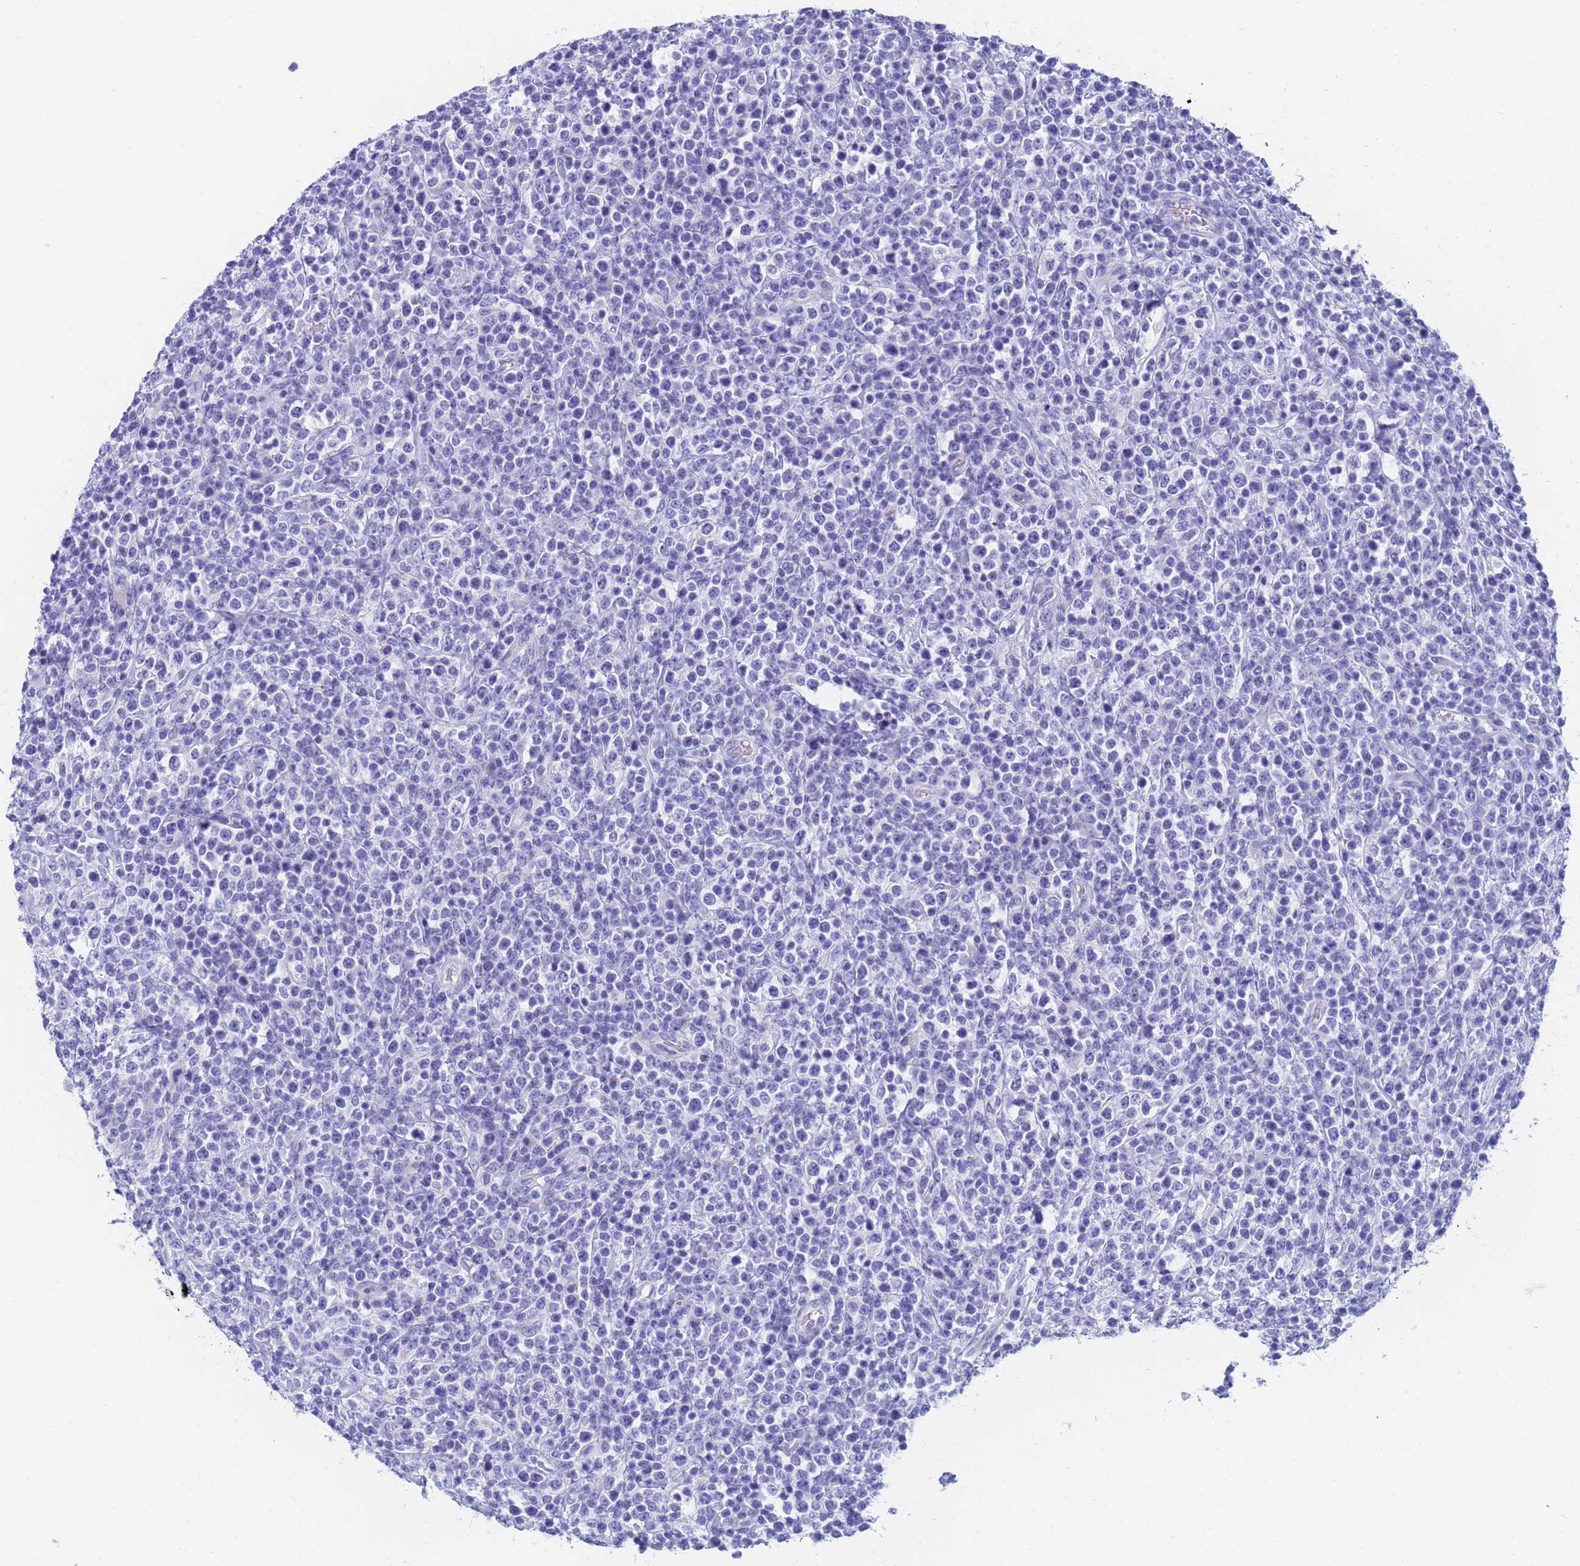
{"staining": {"intensity": "negative", "quantity": "none", "location": "none"}, "tissue": "lymphoma", "cell_type": "Tumor cells", "image_type": "cancer", "snomed": [{"axis": "morphology", "description": "Malignant lymphoma, non-Hodgkin's type, High grade"}, {"axis": "topography", "description": "Colon"}], "caption": "IHC image of neoplastic tissue: lymphoma stained with DAB reveals no significant protein expression in tumor cells.", "gene": "STATH", "patient": {"sex": "female", "age": 53}}